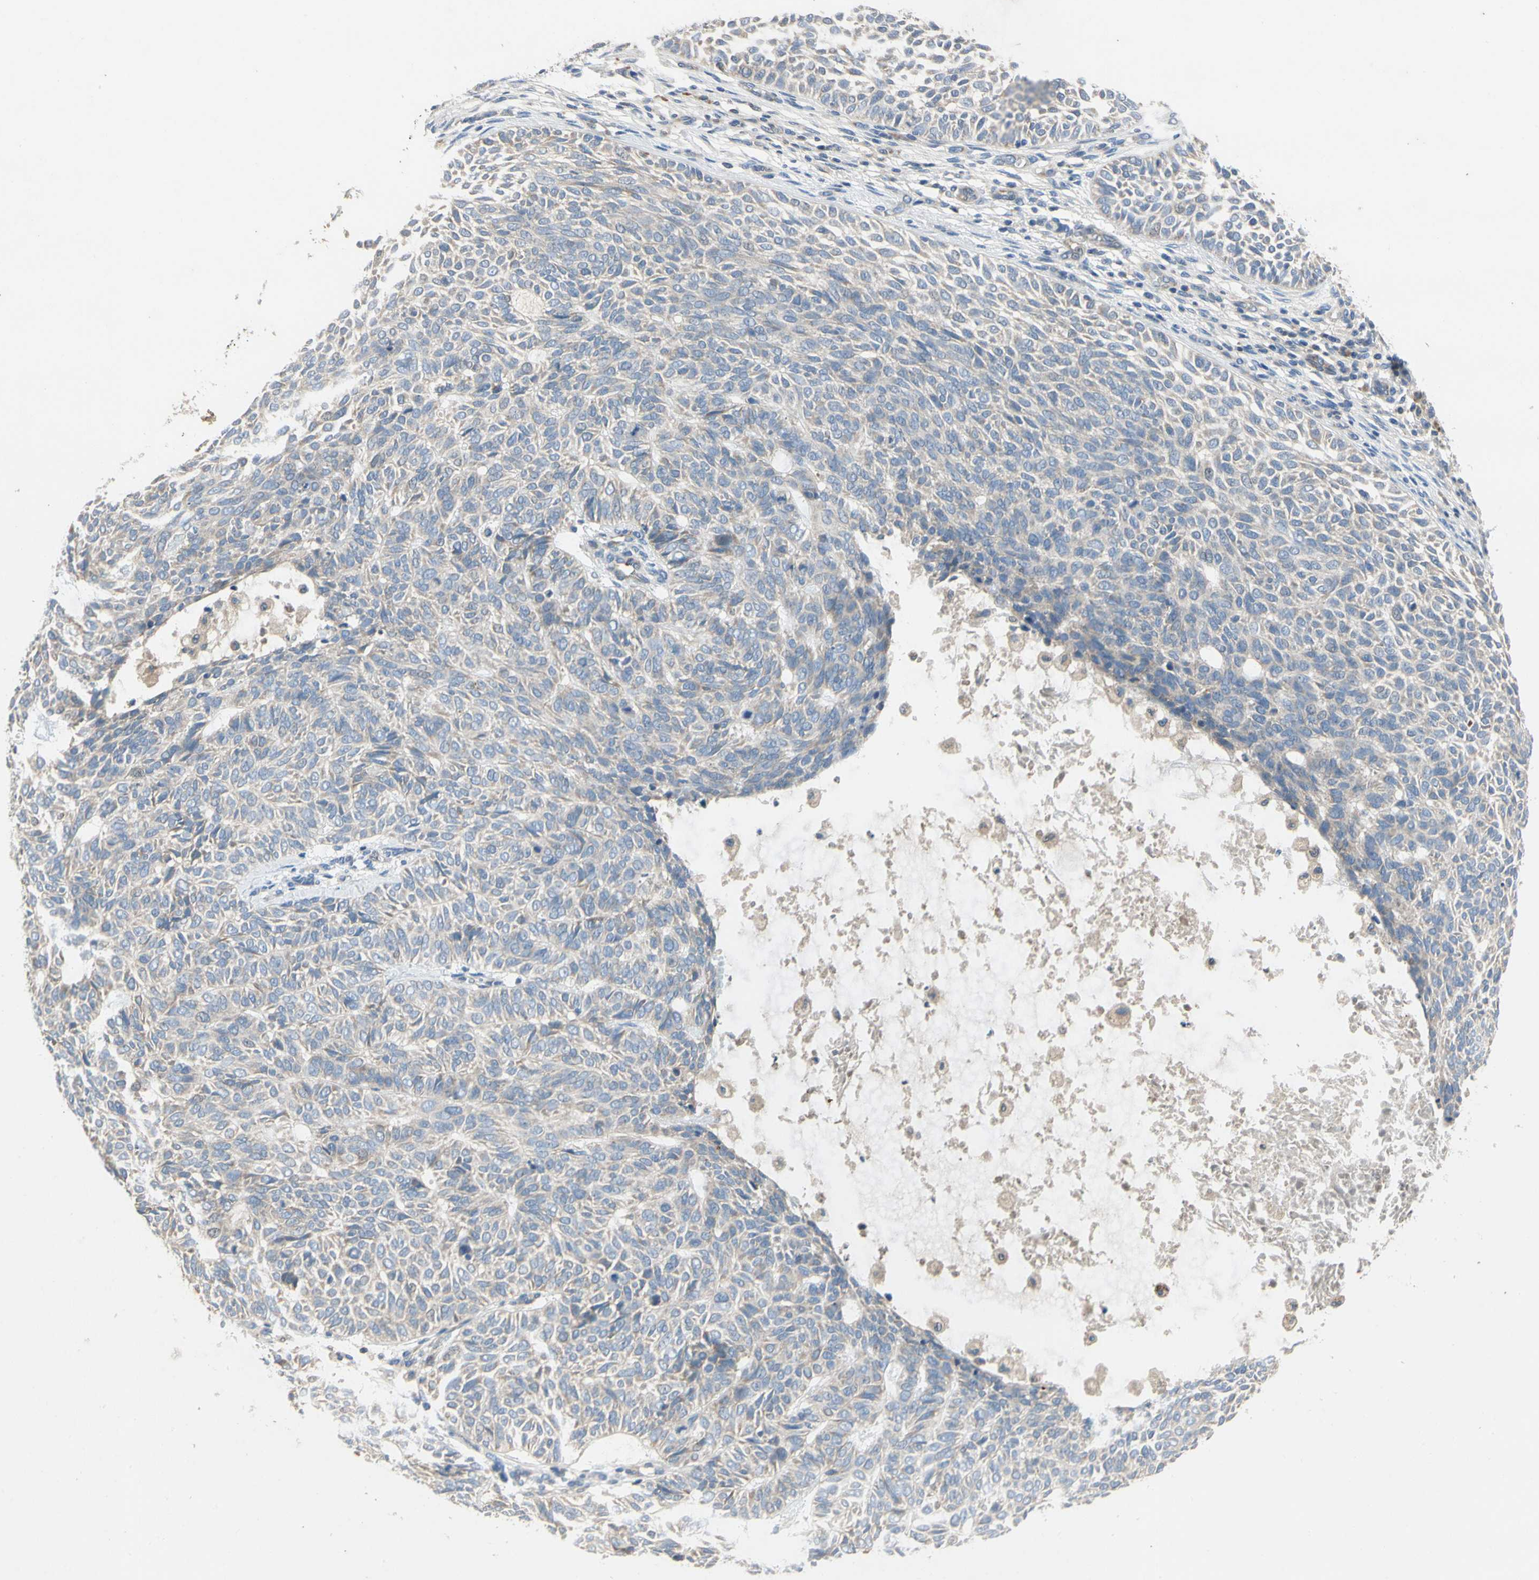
{"staining": {"intensity": "weak", "quantity": ">75%", "location": "cytoplasmic/membranous"}, "tissue": "skin cancer", "cell_type": "Tumor cells", "image_type": "cancer", "snomed": [{"axis": "morphology", "description": "Basal cell carcinoma"}, {"axis": "topography", "description": "Skin"}], "caption": "Immunohistochemistry (IHC) staining of skin cancer, which reveals low levels of weak cytoplasmic/membranous expression in about >75% of tumor cells indicating weak cytoplasmic/membranous protein positivity. The staining was performed using DAB (brown) for protein detection and nuclei were counterstained in hematoxylin (blue).", "gene": "KLHDC8B", "patient": {"sex": "male", "age": 87}}